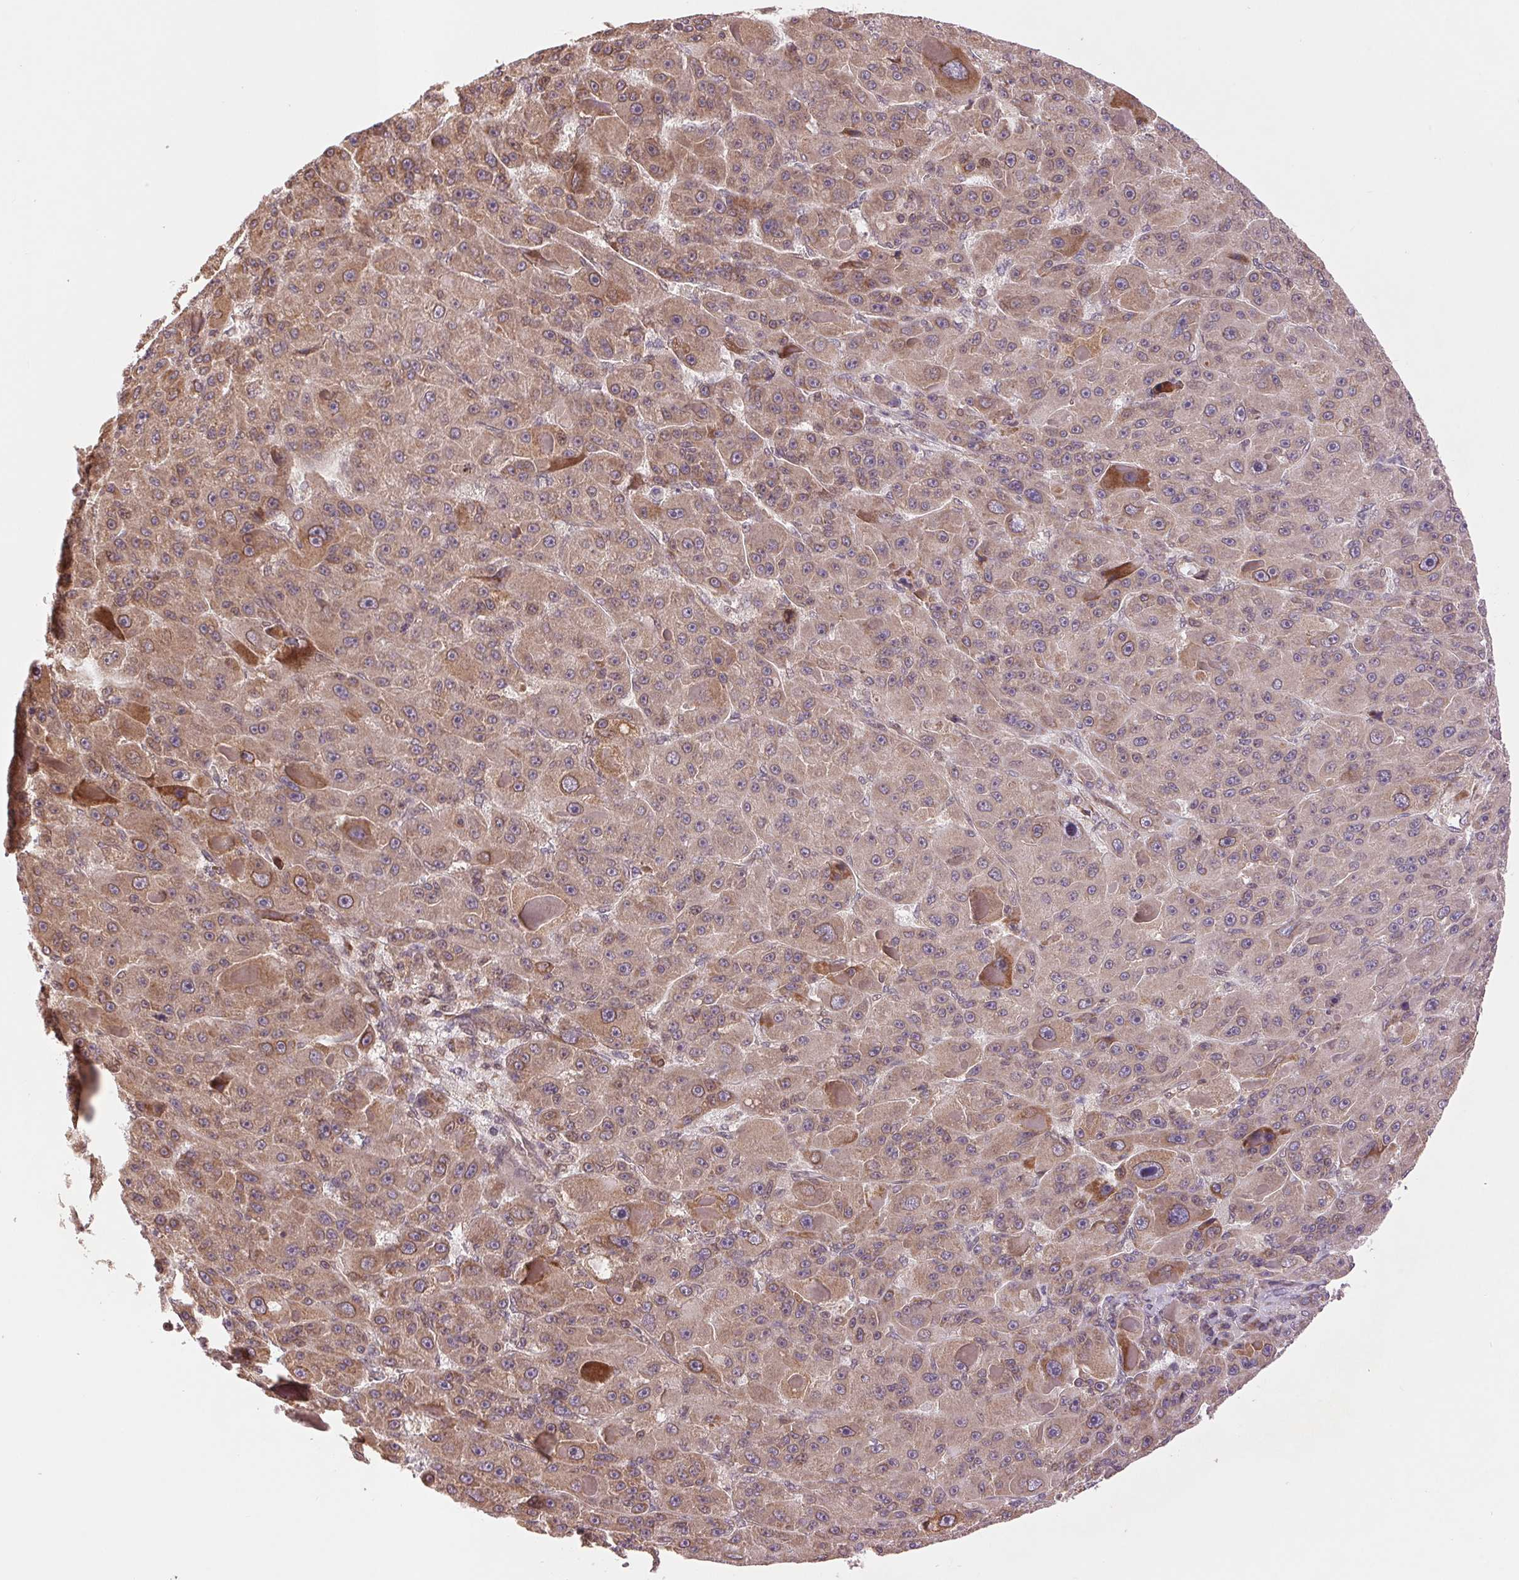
{"staining": {"intensity": "weak", "quantity": ">75%", "location": "cytoplasmic/membranous"}, "tissue": "liver cancer", "cell_type": "Tumor cells", "image_type": "cancer", "snomed": [{"axis": "morphology", "description": "Carcinoma, Hepatocellular, NOS"}, {"axis": "topography", "description": "Liver"}], "caption": "Liver cancer stained with DAB (3,3'-diaminobenzidine) immunohistochemistry displays low levels of weak cytoplasmic/membranous expression in approximately >75% of tumor cells.", "gene": "BTF3L4", "patient": {"sex": "male", "age": 76}}